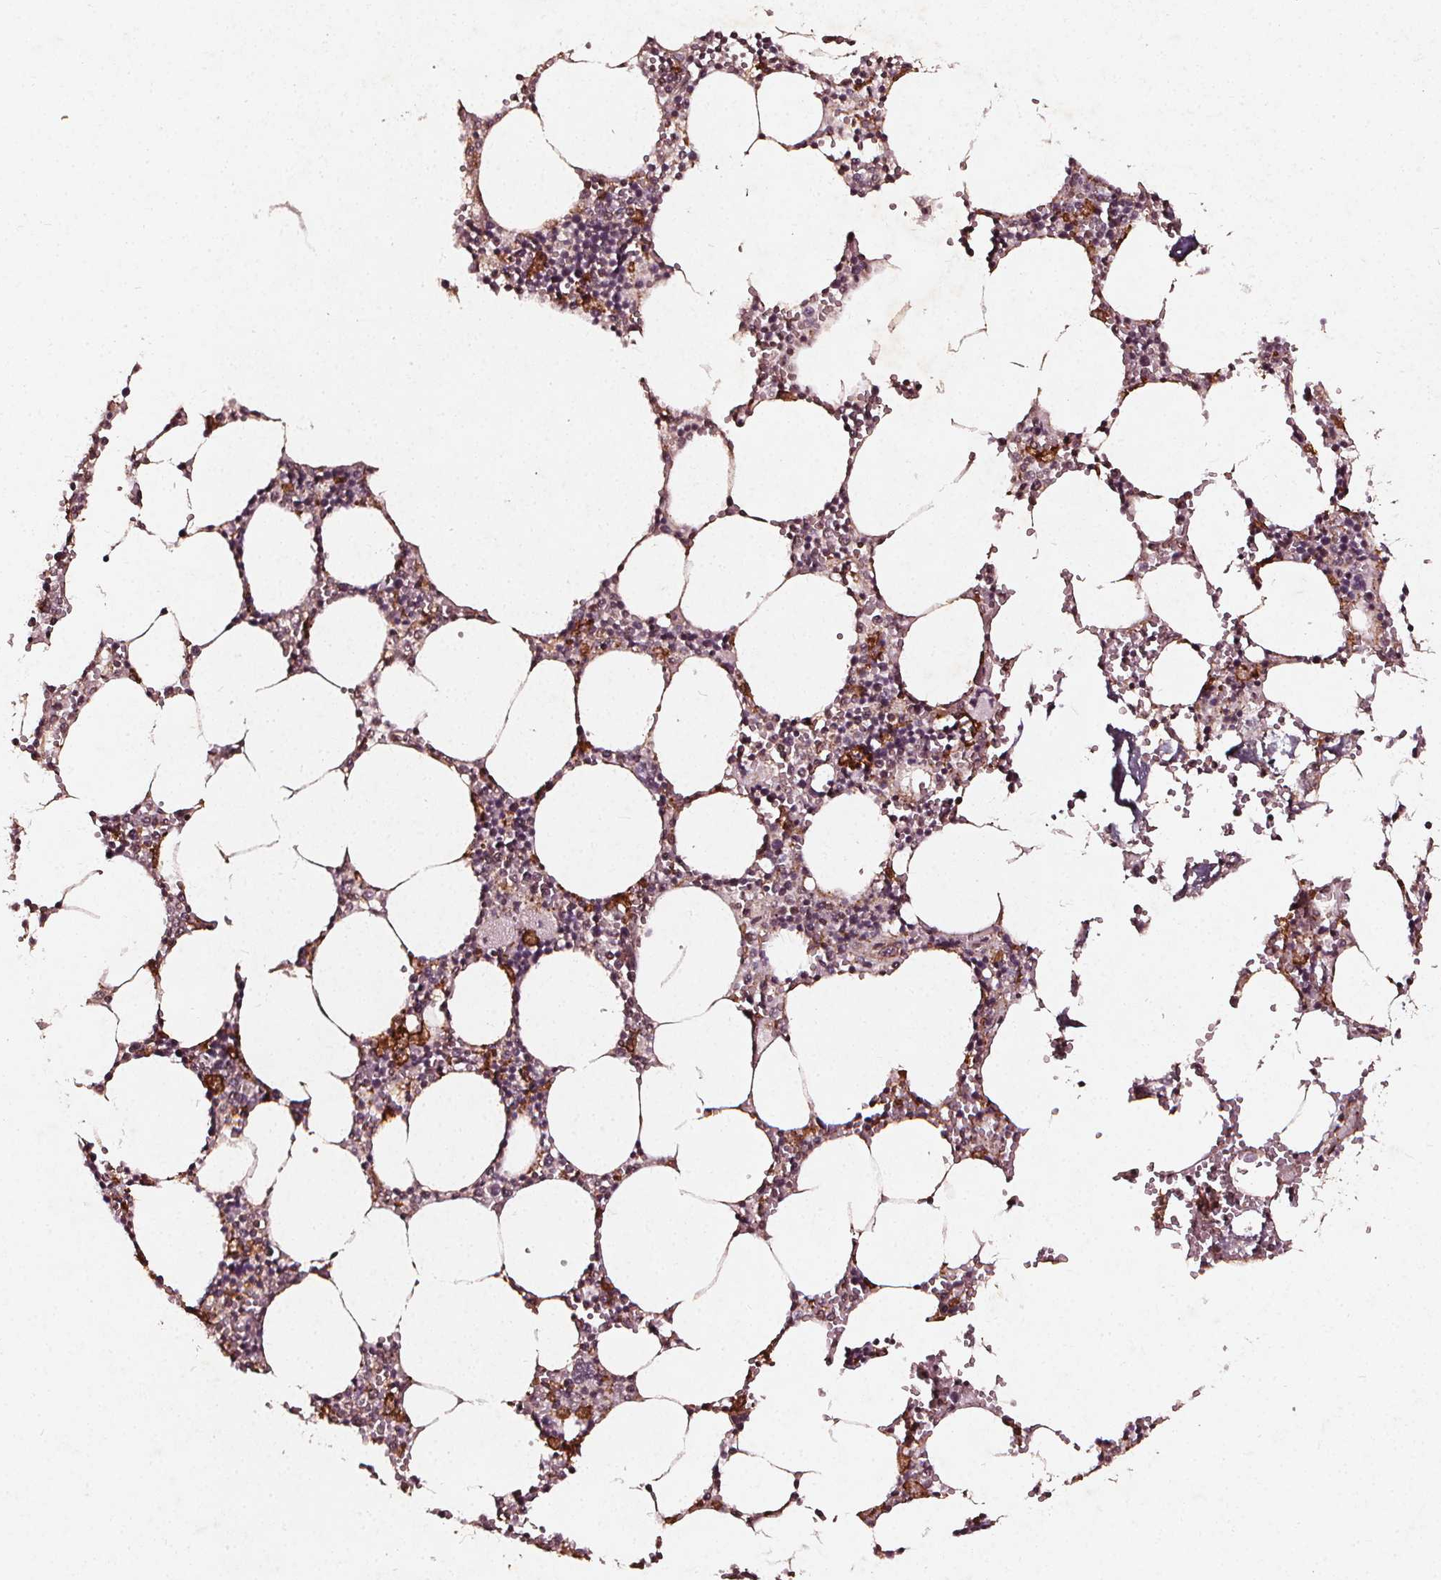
{"staining": {"intensity": "moderate", "quantity": "<25%", "location": "cytoplasmic/membranous"}, "tissue": "bone marrow", "cell_type": "Hematopoietic cells", "image_type": "normal", "snomed": [{"axis": "morphology", "description": "Normal tissue, NOS"}, {"axis": "topography", "description": "Bone marrow"}], "caption": "A brown stain labels moderate cytoplasmic/membranous expression of a protein in hematopoietic cells of unremarkable human bone marrow. The protein of interest is shown in brown color, while the nuclei are stained blue.", "gene": "ABCA1", "patient": {"sex": "male", "age": 54}}